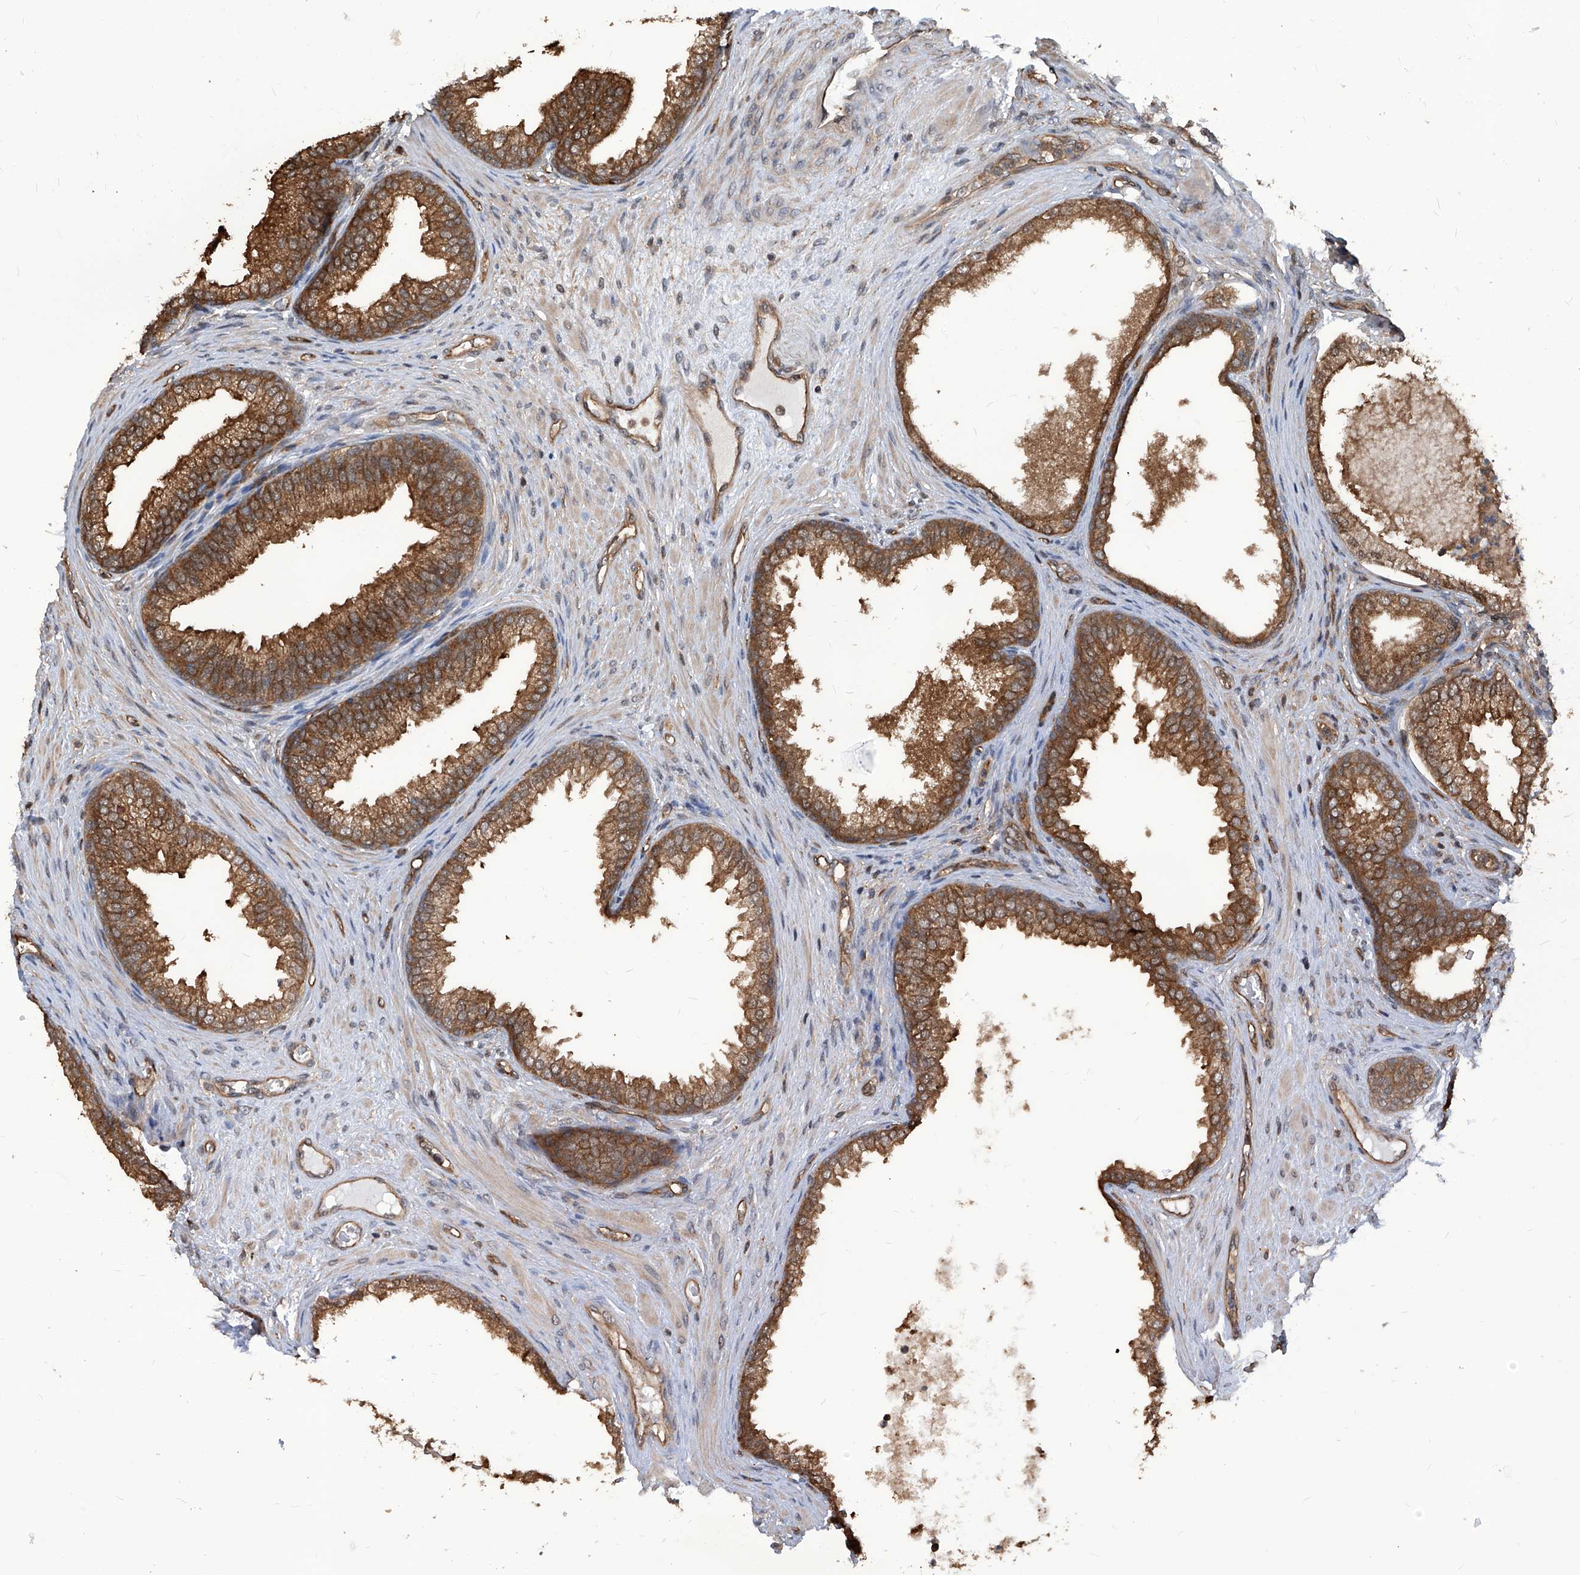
{"staining": {"intensity": "moderate", "quantity": ">75%", "location": "cytoplasmic/membranous"}, "tissue": "prostate", "cell_type": "Glandular cells", "image_type": "normal", "snomed": [{"axis": "morphology", "description": "Normal tissue, NOS"}, {"axis": "topography", "description": "Prostate"}], "caption": "Benign prostate shows moderate cytoplasmic/membranous positivity in approximately >75% of glandular cells, visualized by immunohistochemistry.", "gene": "PSMB1", "patient": {"sex": "male", "age": 76}}